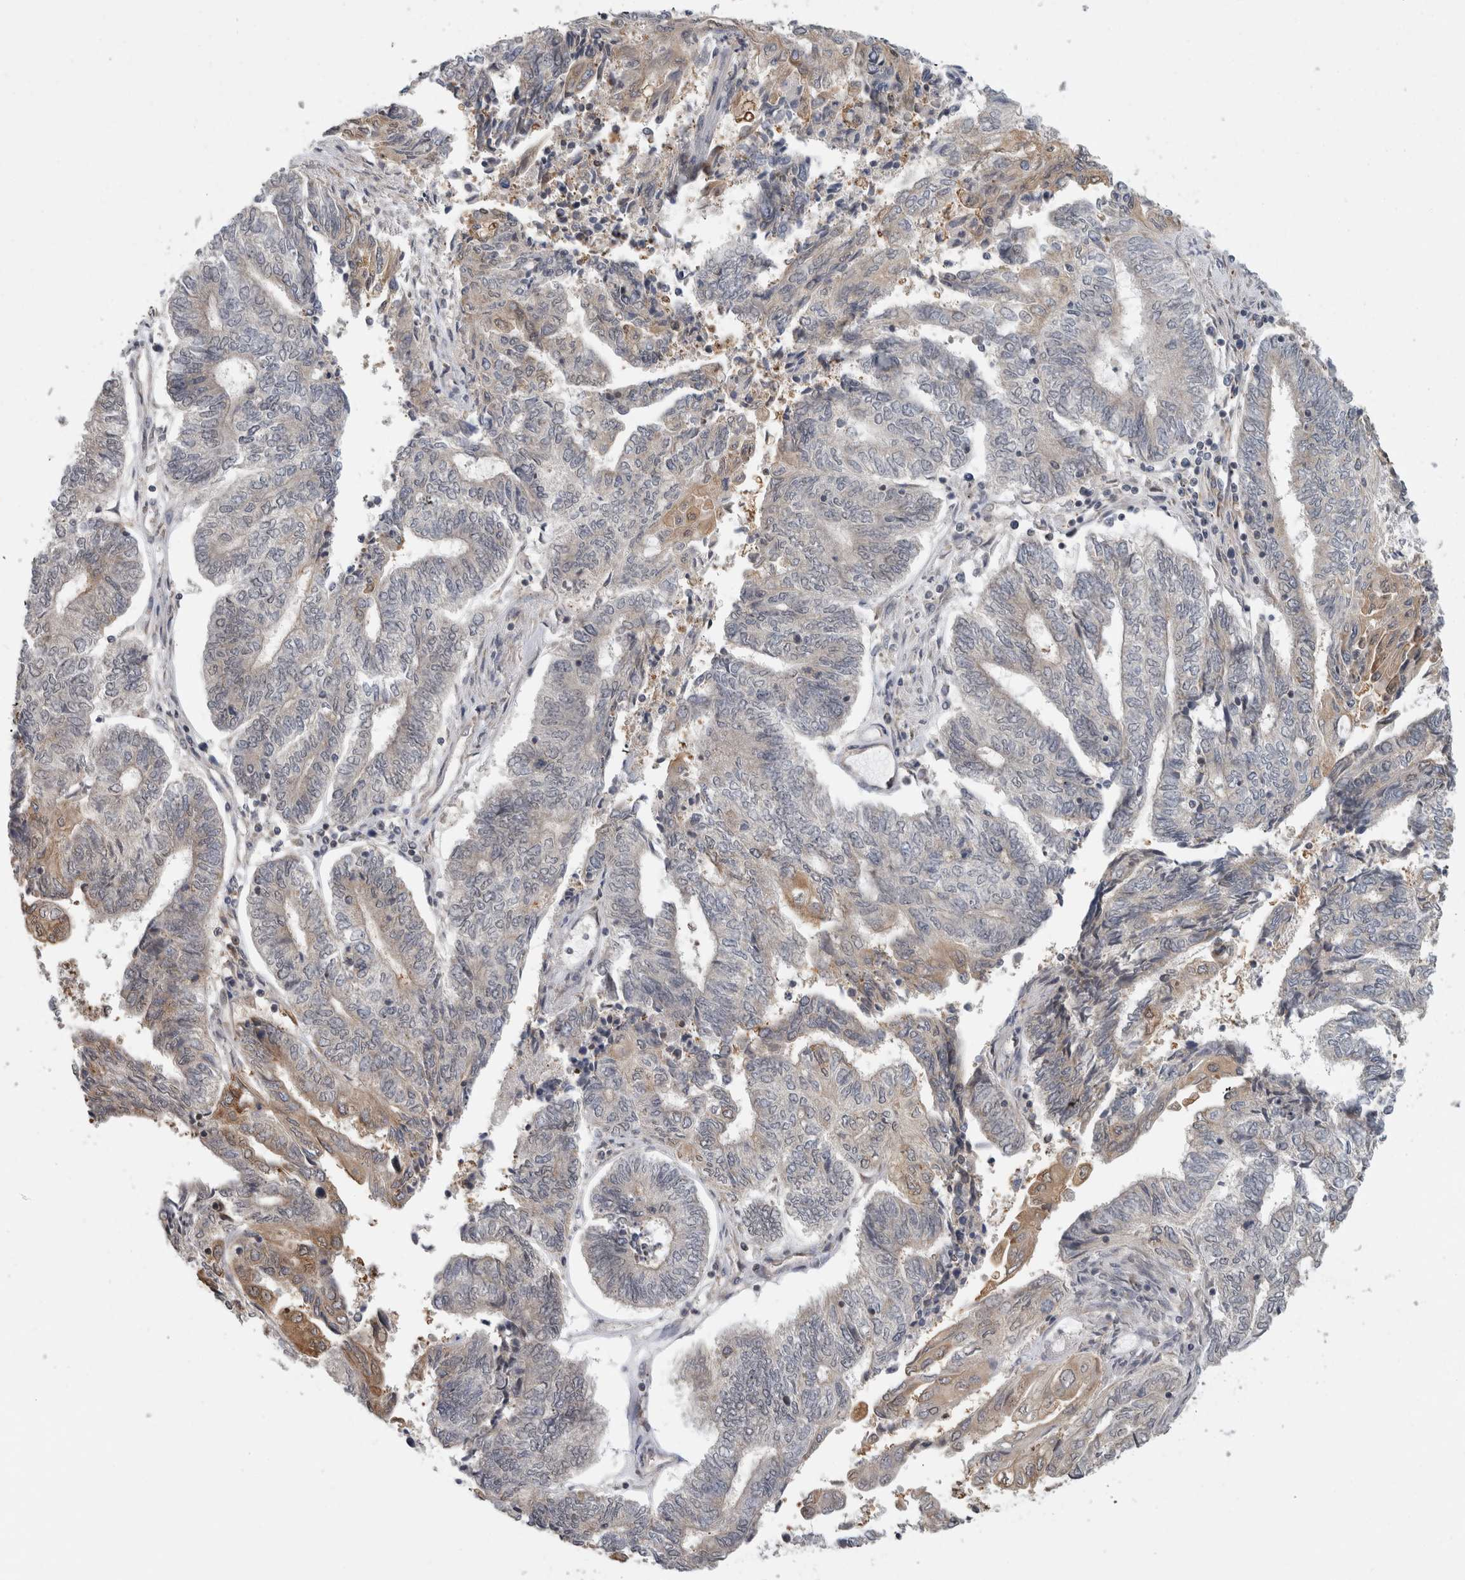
{"staining": {"intensity": "moderate", "quantity": "<25%", "location": "cytoplasmic/membranous"}, "tissue": "endometrial cancer", "cell_type": "Tumor cells", "image_type": "cancer", "snomed": [{"axis": "morphology", "description": "Adenocarcinoma, NOS"}, {"axis": "topography", "description": "Uterus"}, {"axis": "topography", "description": "Endometrium"}], "caption": "A brown stain shows moderate cytoplasmic/membranous expression of a protein in adenocarcinoma (endometrial) tumor cells.", "gene": "PARP6", "patient": {"sex": "female", "age": 70}}